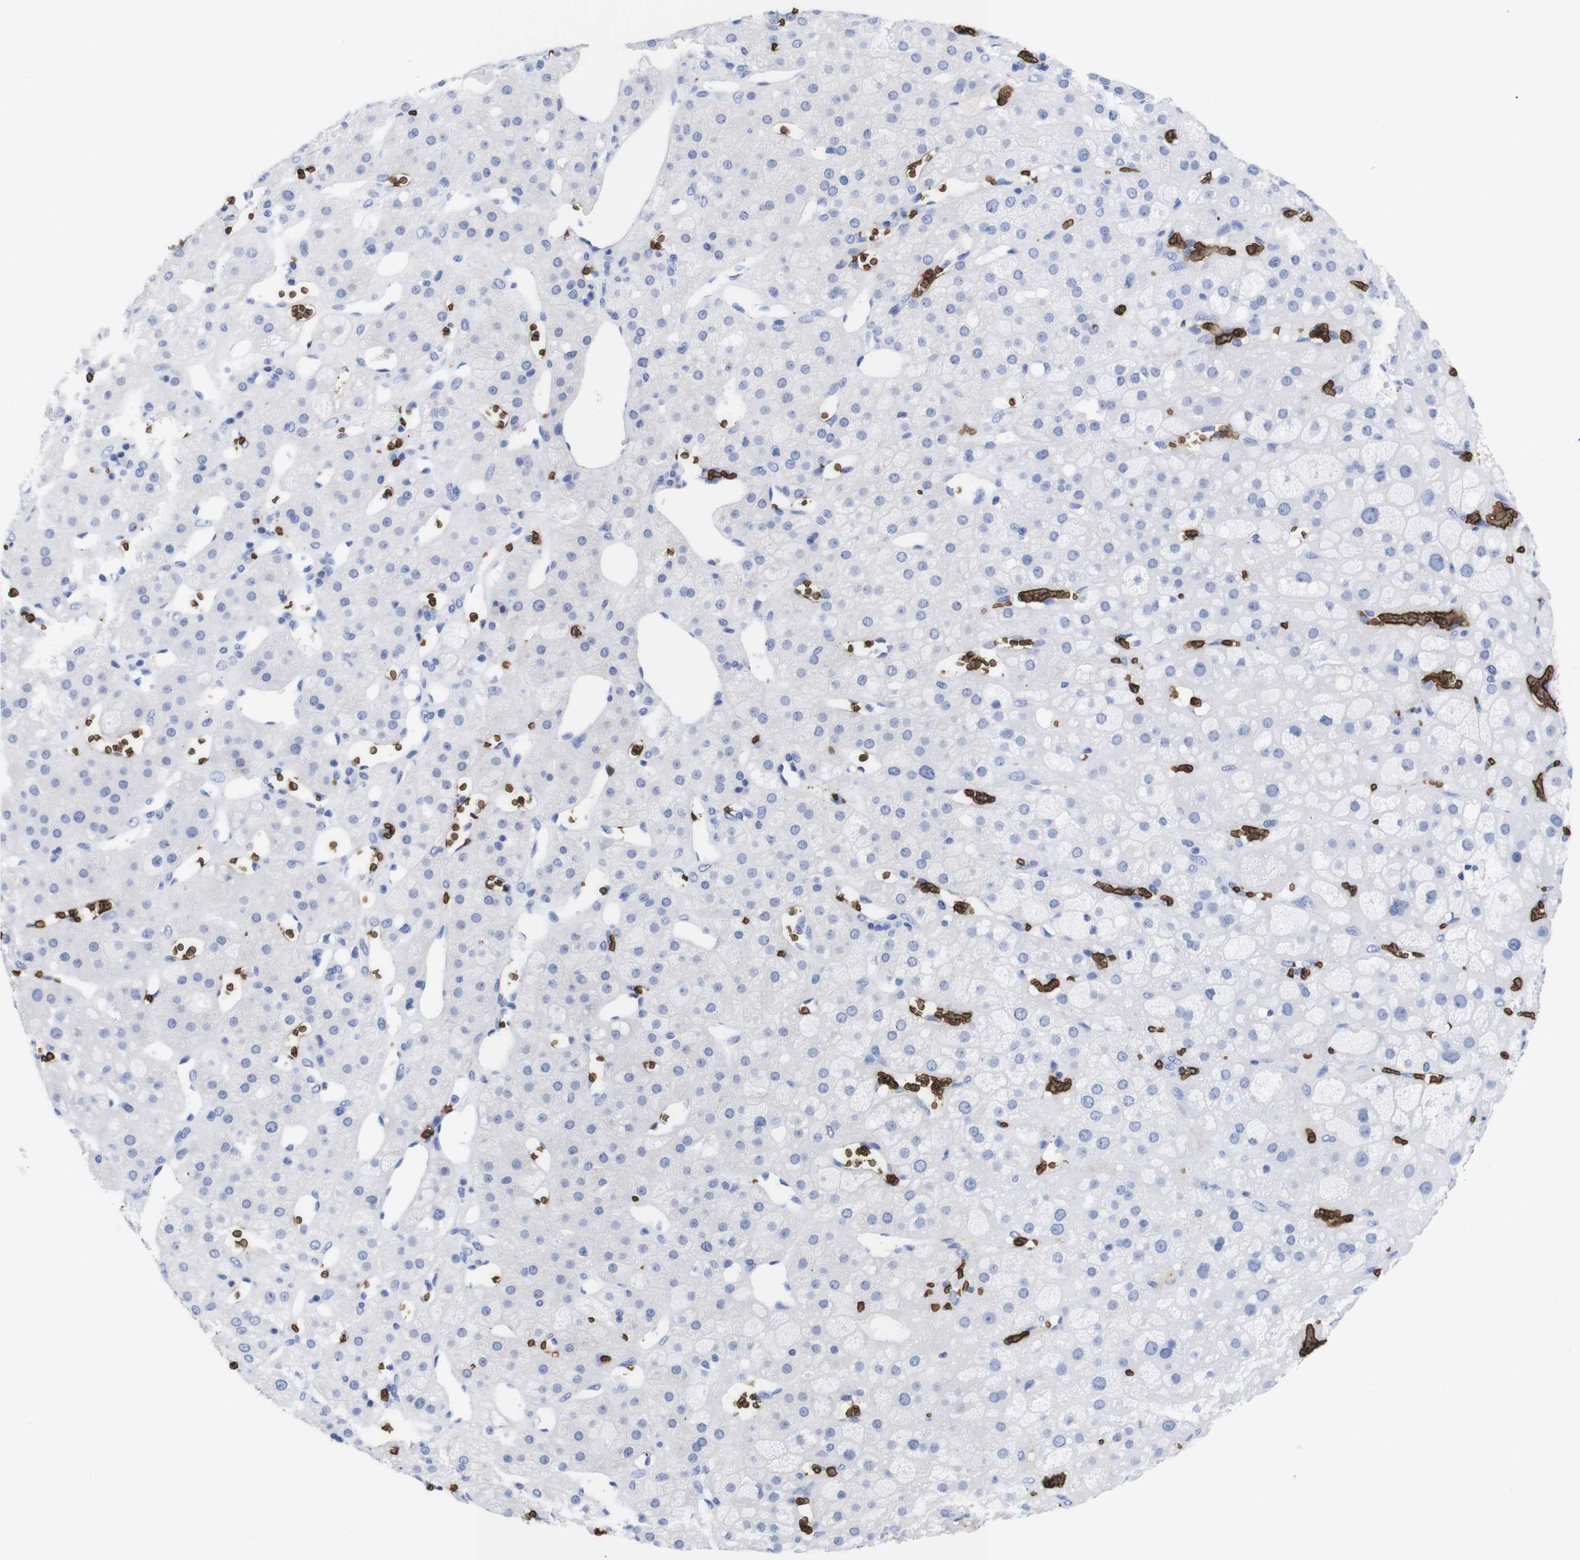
{"staining": {"intensity": "negative", "quantity": "none", "location": "none"}, "tissue": "adrenal gland", "cell_type": "Glandular cells", "image_type": "normal", "snomed": [{"axis": "morphology", "description": "Normal tissue, NOS"}, {"axis": "topography", "description": "Adrenal gland"}], "caption": "Benign adrenal gland was stained to show a protein in brown. There is no significant expression in glandular cells.", "gene": "S1PR2", "patient": {"sex": "female", "age": 47}}